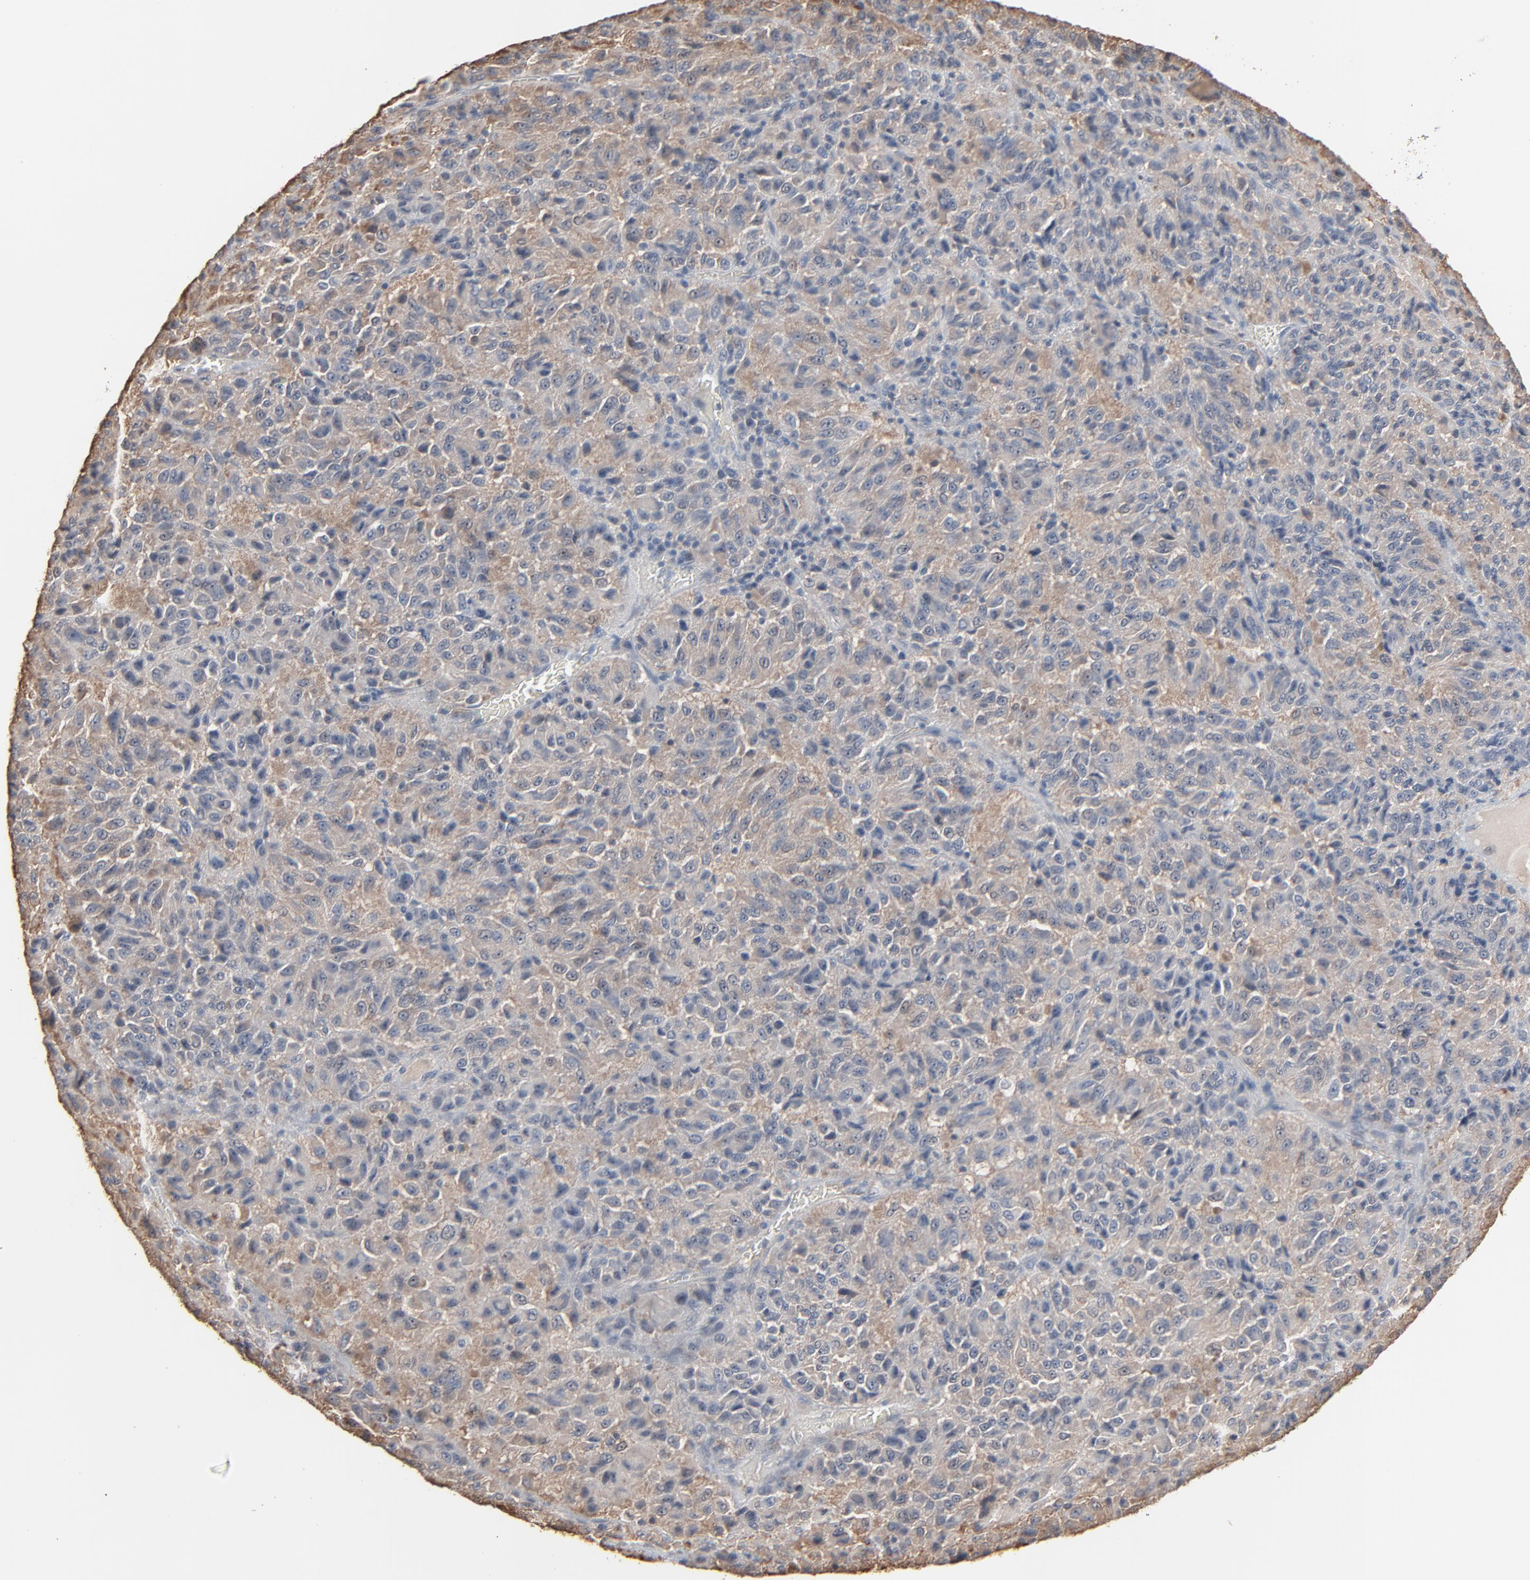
{"staining": {"intensity": "weak", "quantity": "25%-75%", "location": "cytoplasmic/membranous"}, "tissue": "melanoma", "cell_type": "Tumor cells", "image_type": "cancer", "snomed": [{"axis": "morphology", "description": "Malignant melanoma, Metastatic site"}, {"axis": "topography", "description": "Lung"}], "caption": "An IHC photomicrograph of tumor tissue is shown. Protein staining in brown labels weak cytoplasmic/membranous positivity in malignant melanoma (metastatic site) within tumor cells.", "gene": "CCT5", "patient": {"sex": "male", "age": 64}}